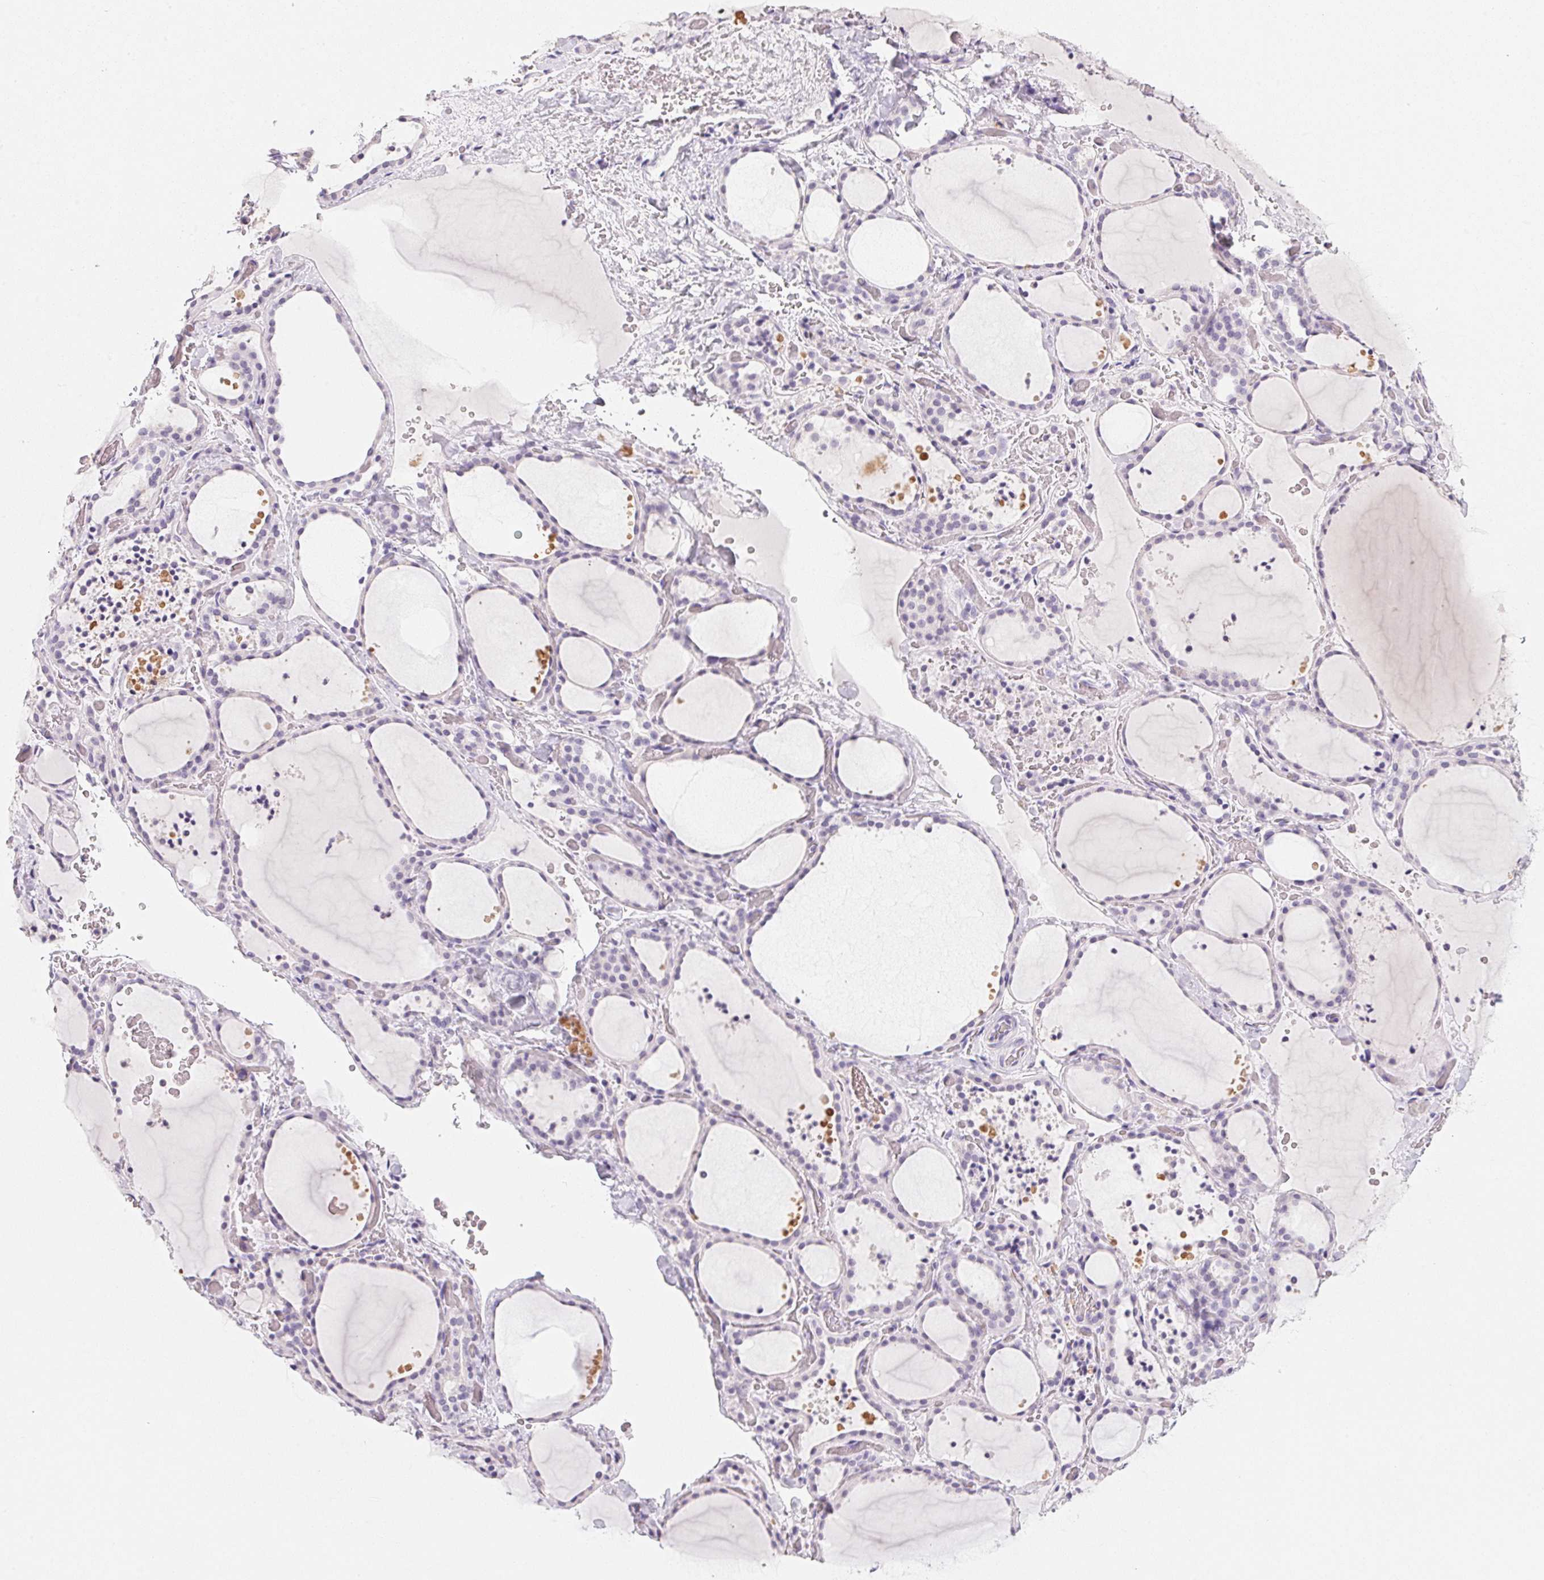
{"staining": {"intensity": "negative", "quantity": "none", "location": "none"}, "tissue": "thyroid gland", "cell_type": "Glandular cells", "image_type": "normal", "snomed": [{"axis": "morphology", "description": "Normal tissue, NOS"}, {"axis": "topography", "description": "Thyroid gland"}], "caption": "Human thyroid gland stained for a protein using immunohistochemistry (IHC) exhibits no positivity in glandular cells.", "gene": "ACP3", "patient": {"sex": "female", "age": 36}}